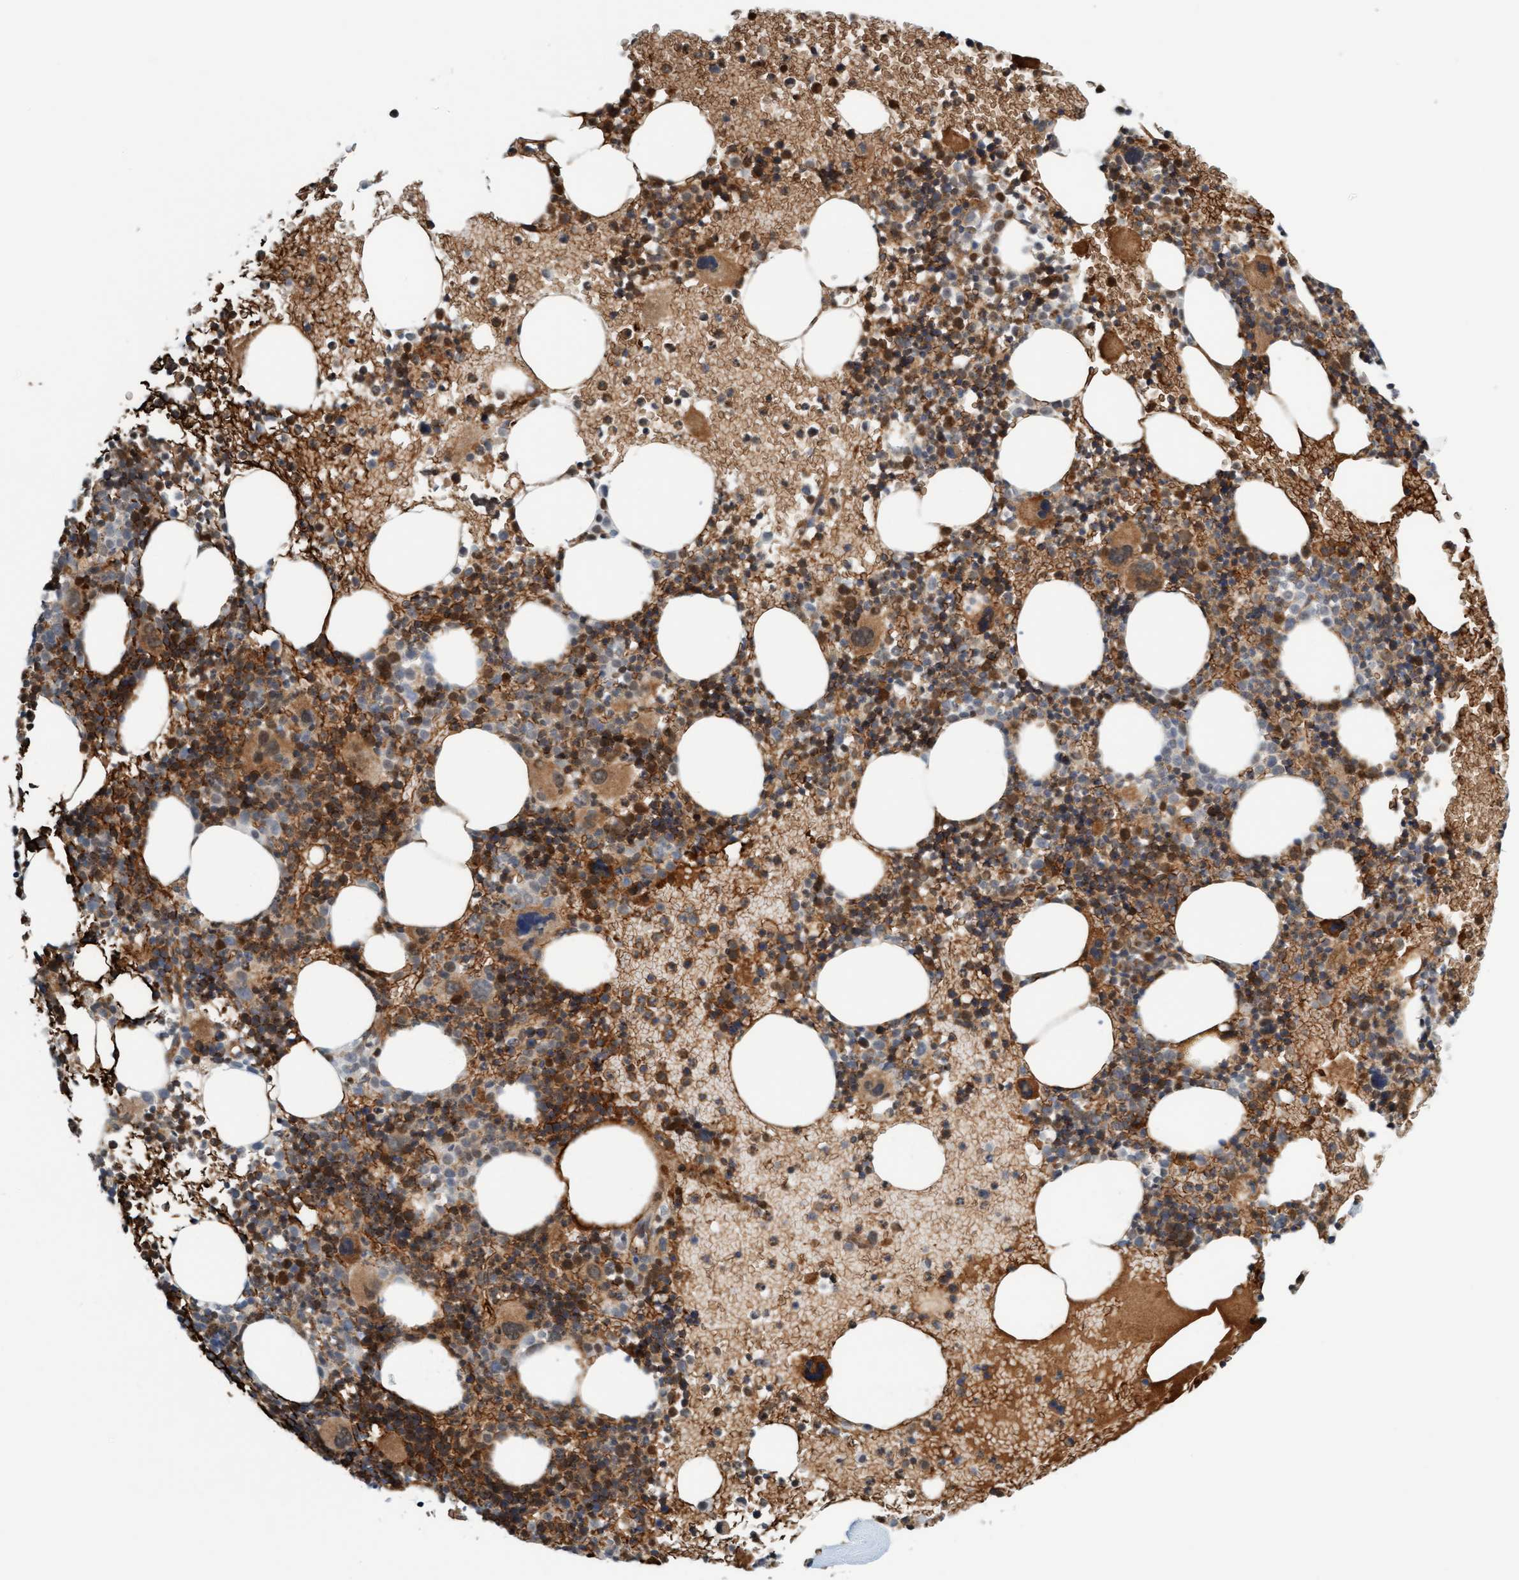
{"staining": {"intensity": "moderate", "quantity": "25%-75%", "location": "cytoplasmic/membranous,nuclear"}, "tissue": "bone marrow", "cell_type": "Hematopoietic cells", "image_type": "normal", "snomed": [{"axis": "morphology", "description": "Normal tissue, NOS"}, {"axis": "morphology", "description": "Inflammation, NOS"}, {"axis": "topography", "description": "Bone marrow"}], "caption": "IHC micrograph of benign bone marrow stained for a protein (brown), which displays medium levels of moderate cytoplasmic/membranous,nuclear staining in approximately 25%-75% of hematopoietic cells.", "gene": "EIF4EBP1", "patient": {"sex": "male", "age": 78}}